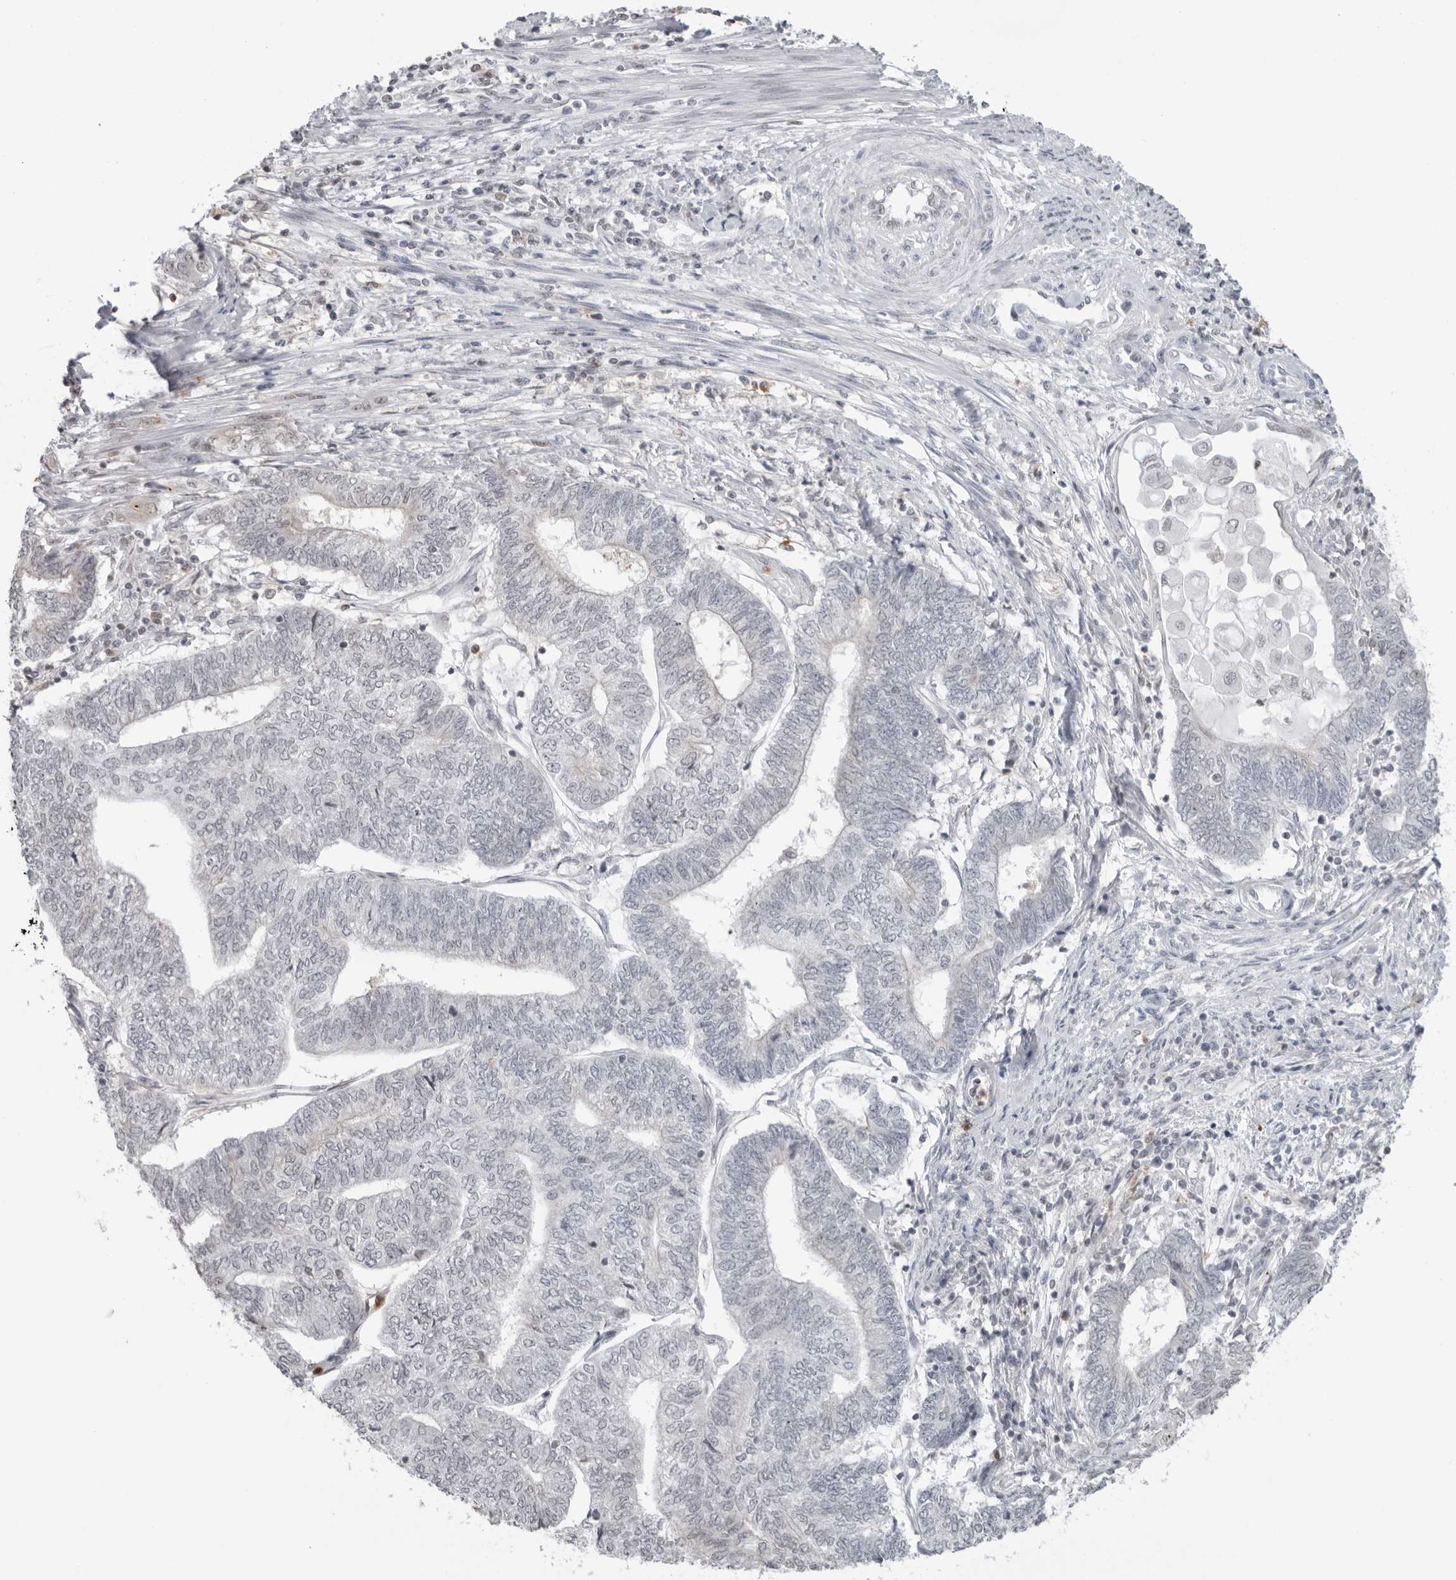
{"staining": {"intensity": "negative", "quantity": "none", "location": "none"}, "tissue": "endometrial cancer", "cell_type": "Tumor cells", "image_type": "cancer", "snomed": [{"axis": "morphology", "description": "Adenocarcinoma, NOS"}, {"axis": "topography", "description": "Uterus"}, {"axis": "topography", "description": "Endometrium"}], "caption": "An IHC photomicrograph of adenocarcinoma (endometrial) is shown. There is no staining in tumor cells of adenocarcinoma (endometrial).", "gene": "RNF146", "patient": {"sex": "female", "age": 70}}